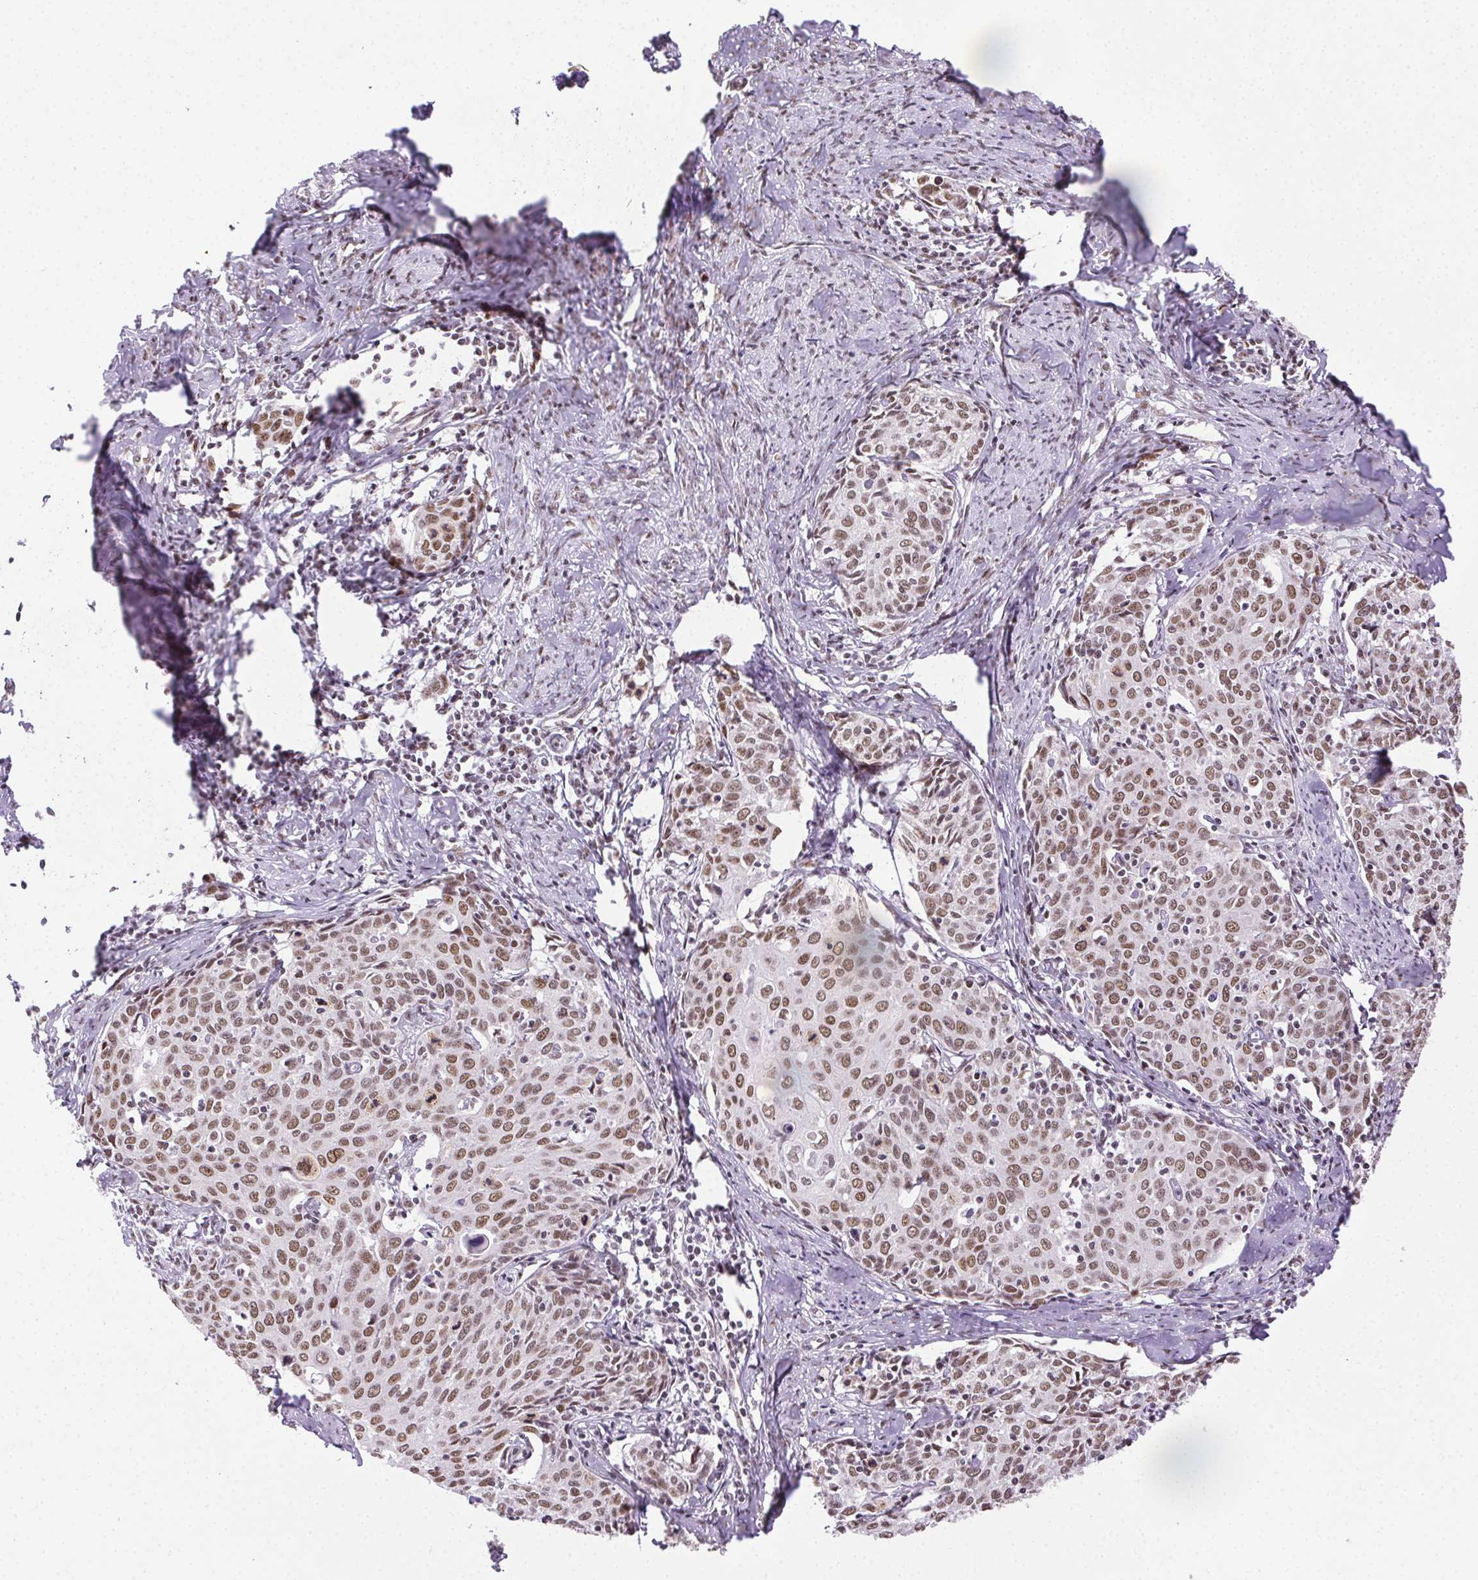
{"staining": {"intensity": "moderate", "quantity": ">75%", "location": "nuclear"}, "tissue": "cervical cancer", "cell_type": "Tumor cells", "image_type": "cancer", "snomed": [{"axis": "morphology", "description": "Squamous cell carcinoma, NOS"}, {"axis": "topography", "description": "Cervix"}], "caption": "Moderate nuclear protein staining is identified in approximately >75% of tumor cells in squamous cell carcinoma (cervical).", "gene": "TRA2B", "patient": {"sex": "female", "age": 62}}